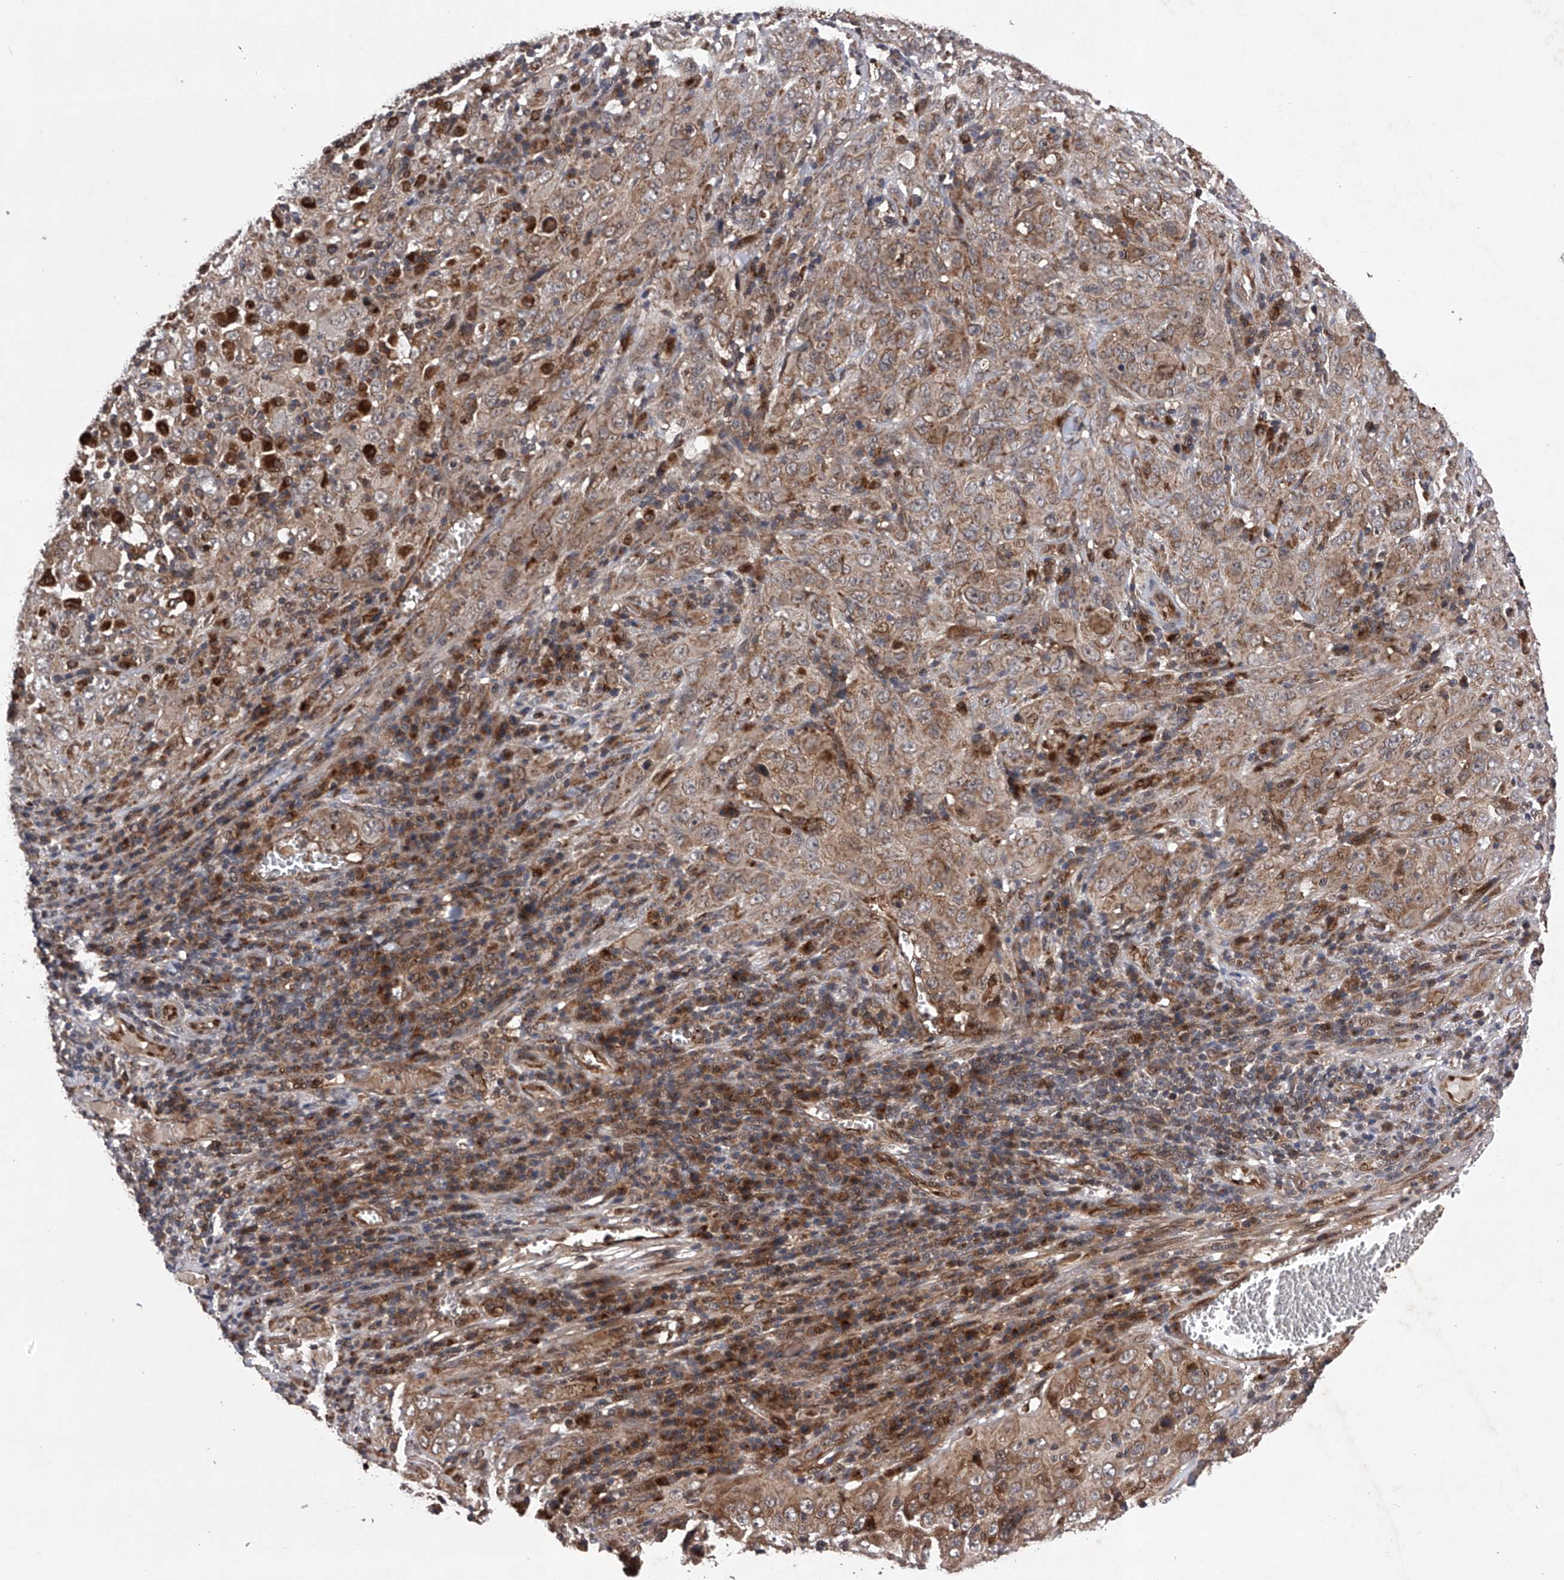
{"staining": {"intensity": "weak", "quantity": ">75%", "location": "cytoplasmic/membranous"}, "tissue": "cervical cancer", "cell_type": "Tumor cells", "image_type": "cancer", "snomed": [{"axis": "morphology", "description": "Squamous cell carcinoma, NOS"}, {"axis": "topography", "description": "Cervix"}], "caption": "Immunohistochemistry photomicrograph of neoplastic tissue: squamous cell carcinoma (cervical) stained using immunohistochemistry demonstrates low levels of weak protein expression localized specifically in the cytoplasmic/membranous of tumor cells, appearing as a cytoplasmic/membranous brown color.", "gene": "MAP3K11", "patient": {"sex": "female", "age": 46}}